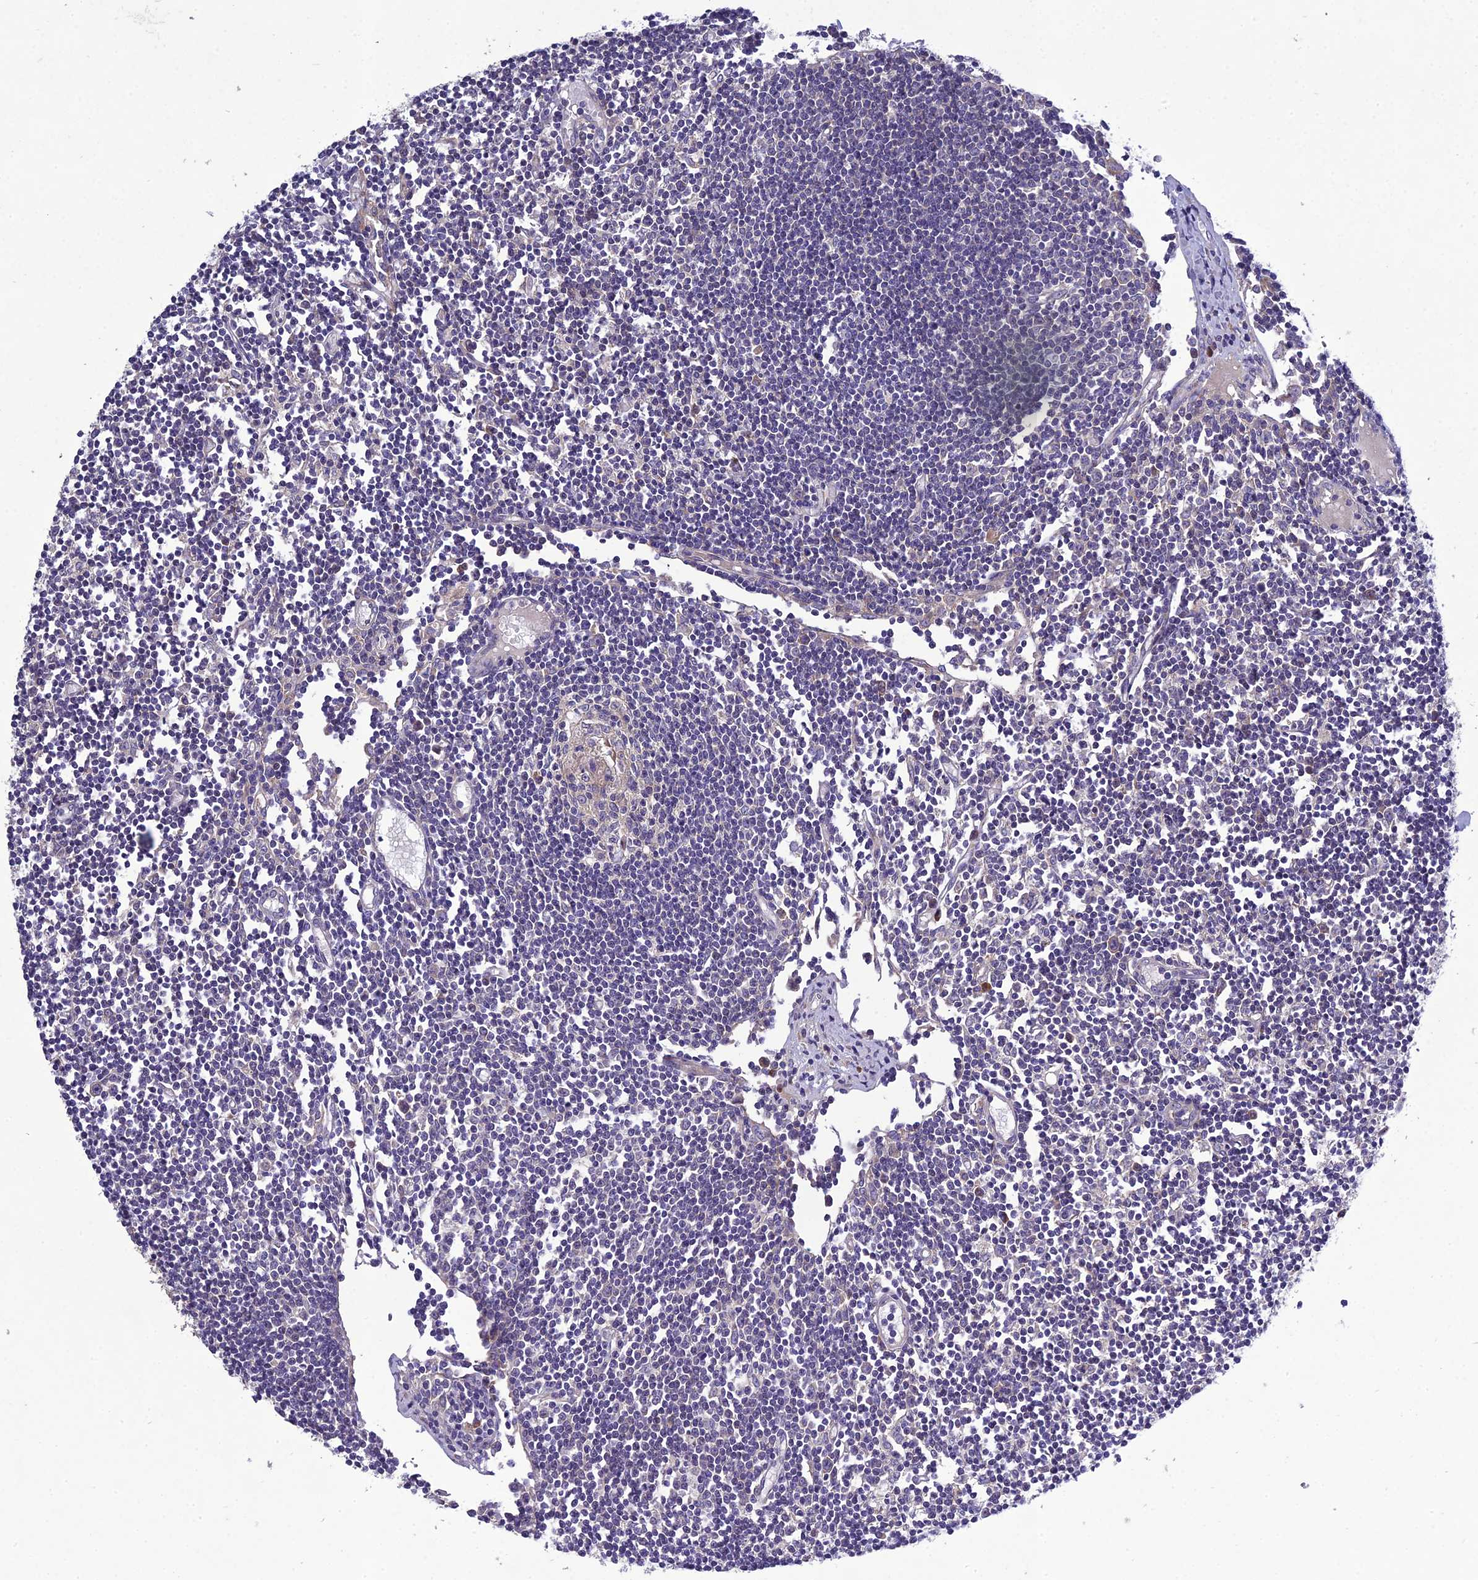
{"staining": {"intensity": "negative", "quantity": "none", "location": "none"}, "tissue": "lymph node", "cell_type": "Germinal center cells", "image_type": "normal", "snomed": [{"axis": "morphology", "description": "Normal tissue, NOS"}, {"axis": "topography", "description": "Lymph node"}], "caption": "The photomicrograph shows no significant positivity in germinal center cells of lymph node.", "gene": "ADIPOR2", "patient": {"sex": "female", "age": 11}}